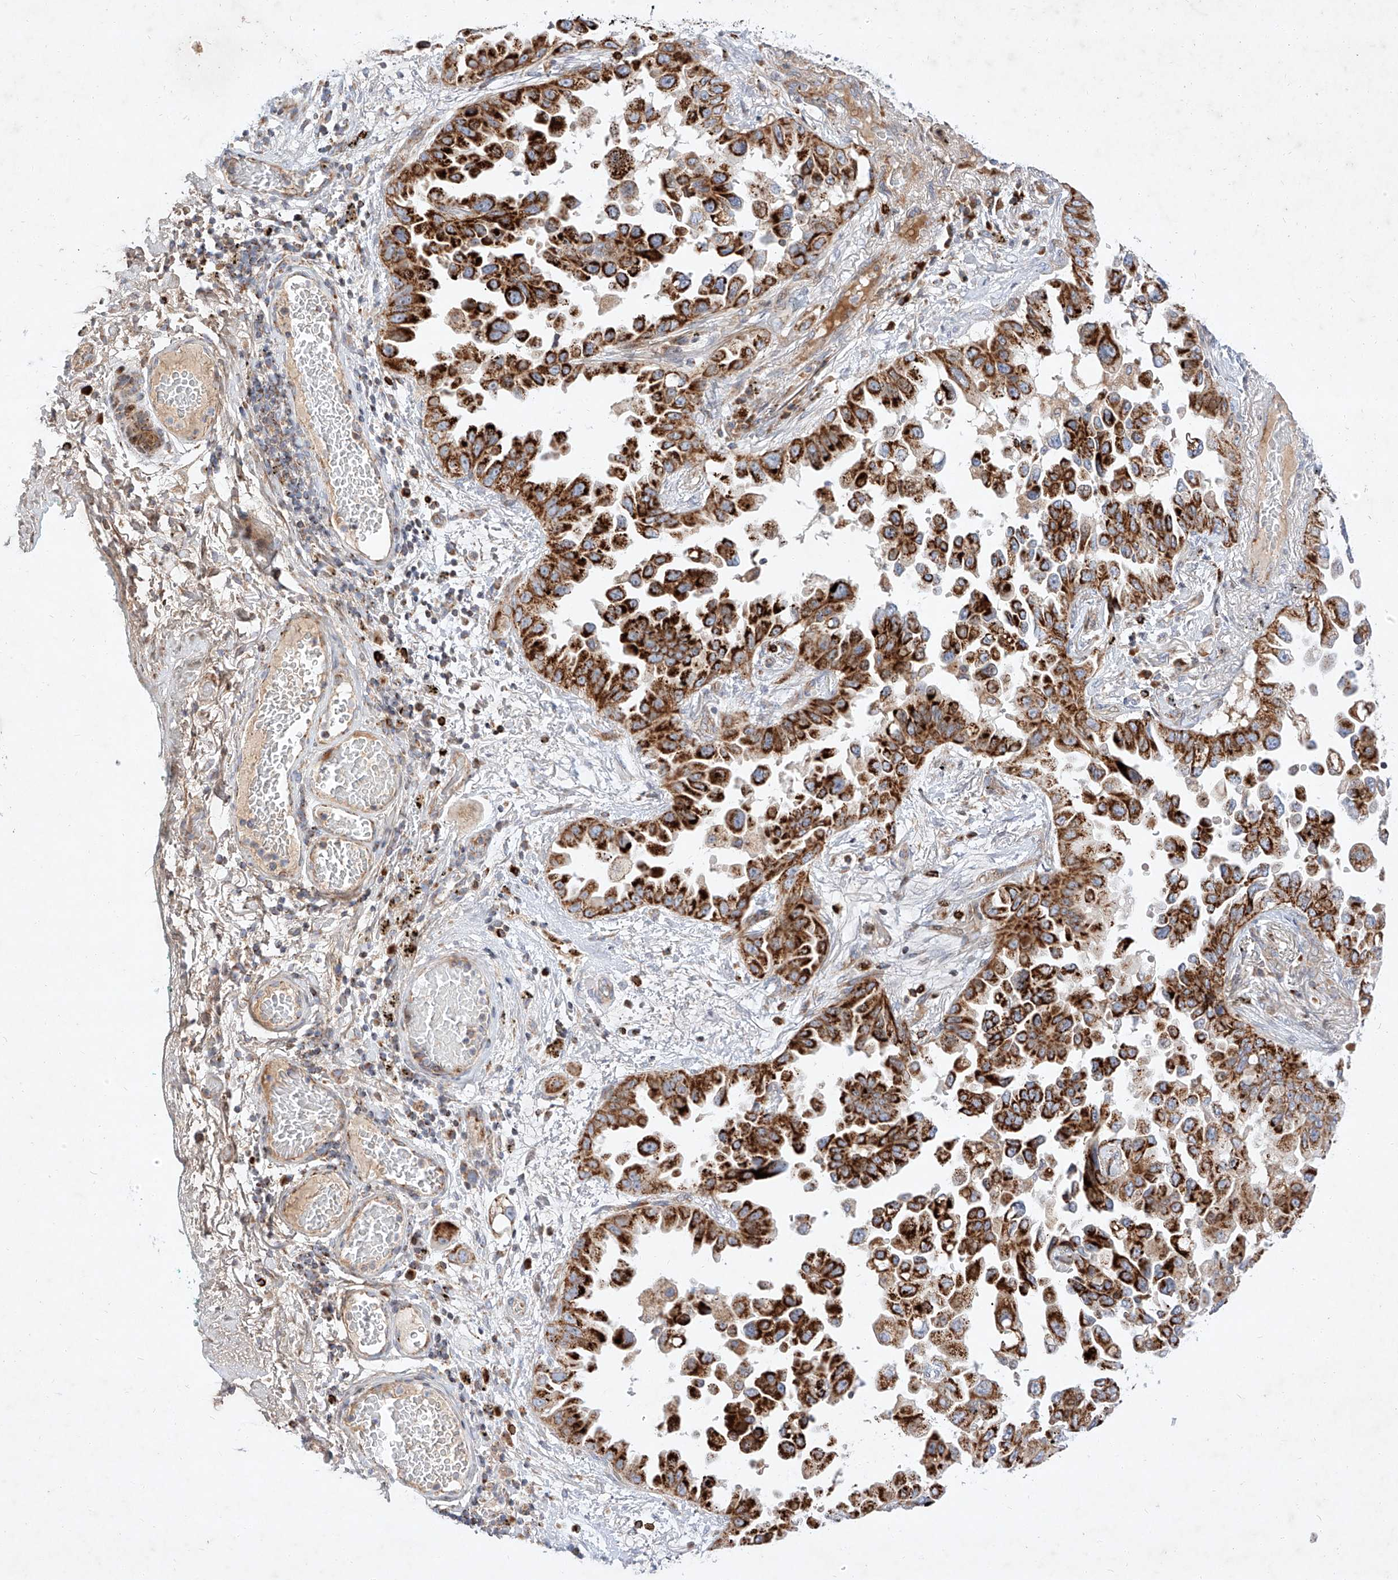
{"staining": {"intensity": "strong", "quantity": ">75%", "location": "cytoplasmic/membranous"}, "tissue": "lung cancer", "cell_type": "Tumor cells", "image_type": "cancer", "snomed": [{"axis": "morphology", "description": "Adenocarcinoma, NOS"}, {"axis": "topography", "description": "Lung"}], "caption": "This photomicrograph reveals immunohistochemistry (IHC) staining of lung cancer, with high strong cytoplasmic/membranous expression in approximately >75% of tumor cells.", "gene": "OSGEPL1", "patient": {"sex": "female", "age": 67}}